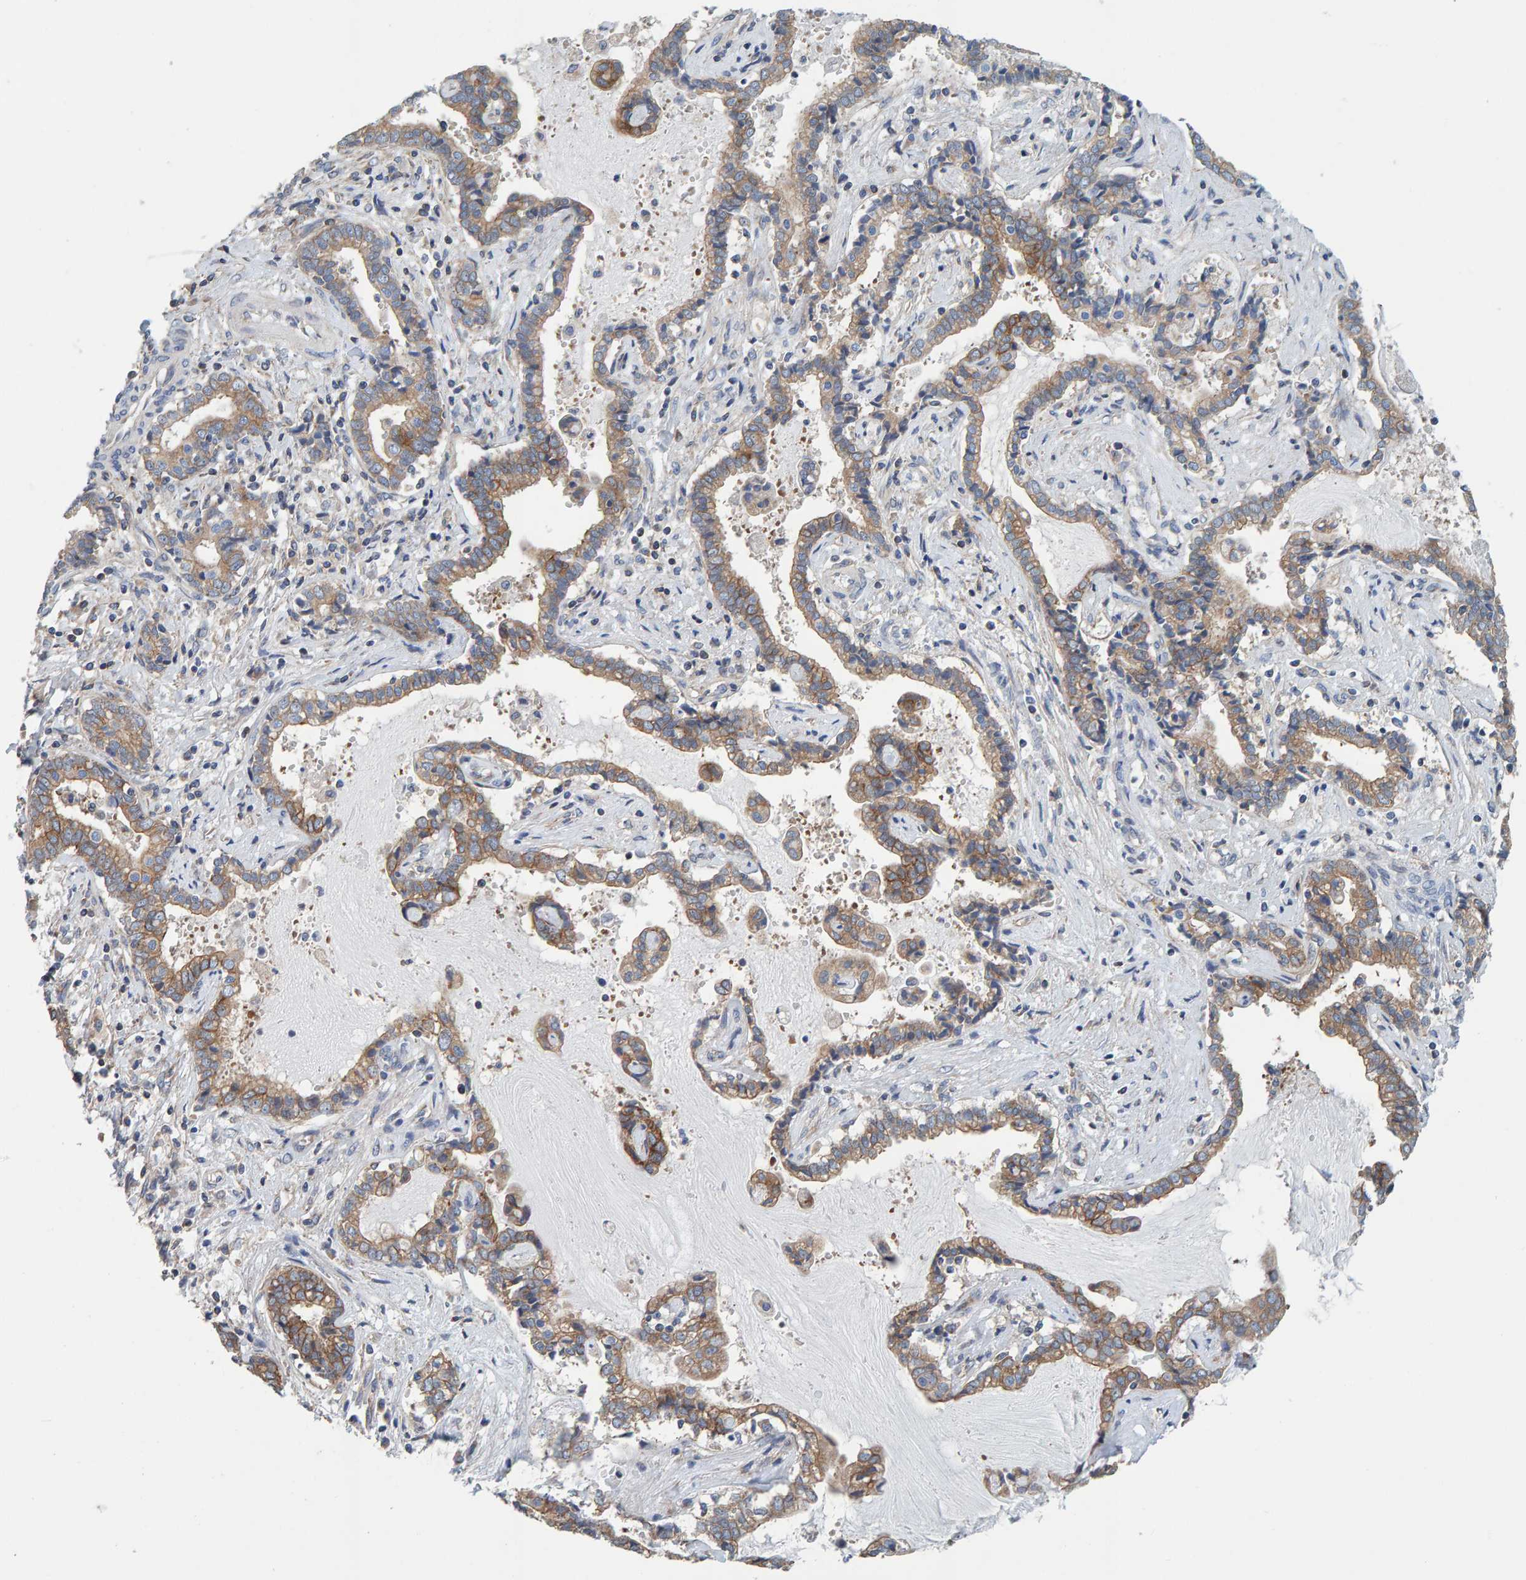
{"staining": {"intensity": "moderate", "quantity": ">75%", "location": "cytoplasmic/membranous"}, "tissue": "liver cancer", "cell_type": "Tumor cells", "image_type": "cancer", "snomed": [{"axis": "morphology", "description": "Cholangiocarcinoma"}, {"axis": "topography", "description": "Liver"}], "caption": "A high-resolution micrograph shows IHC staining of liver cholangiocarcinoma, which reveals moderate cytoplasmic/membranous positivity in approximately >75% of tumor cells.", "gene": "RGP1", "patient": {"sex": "male", "age": 57}}